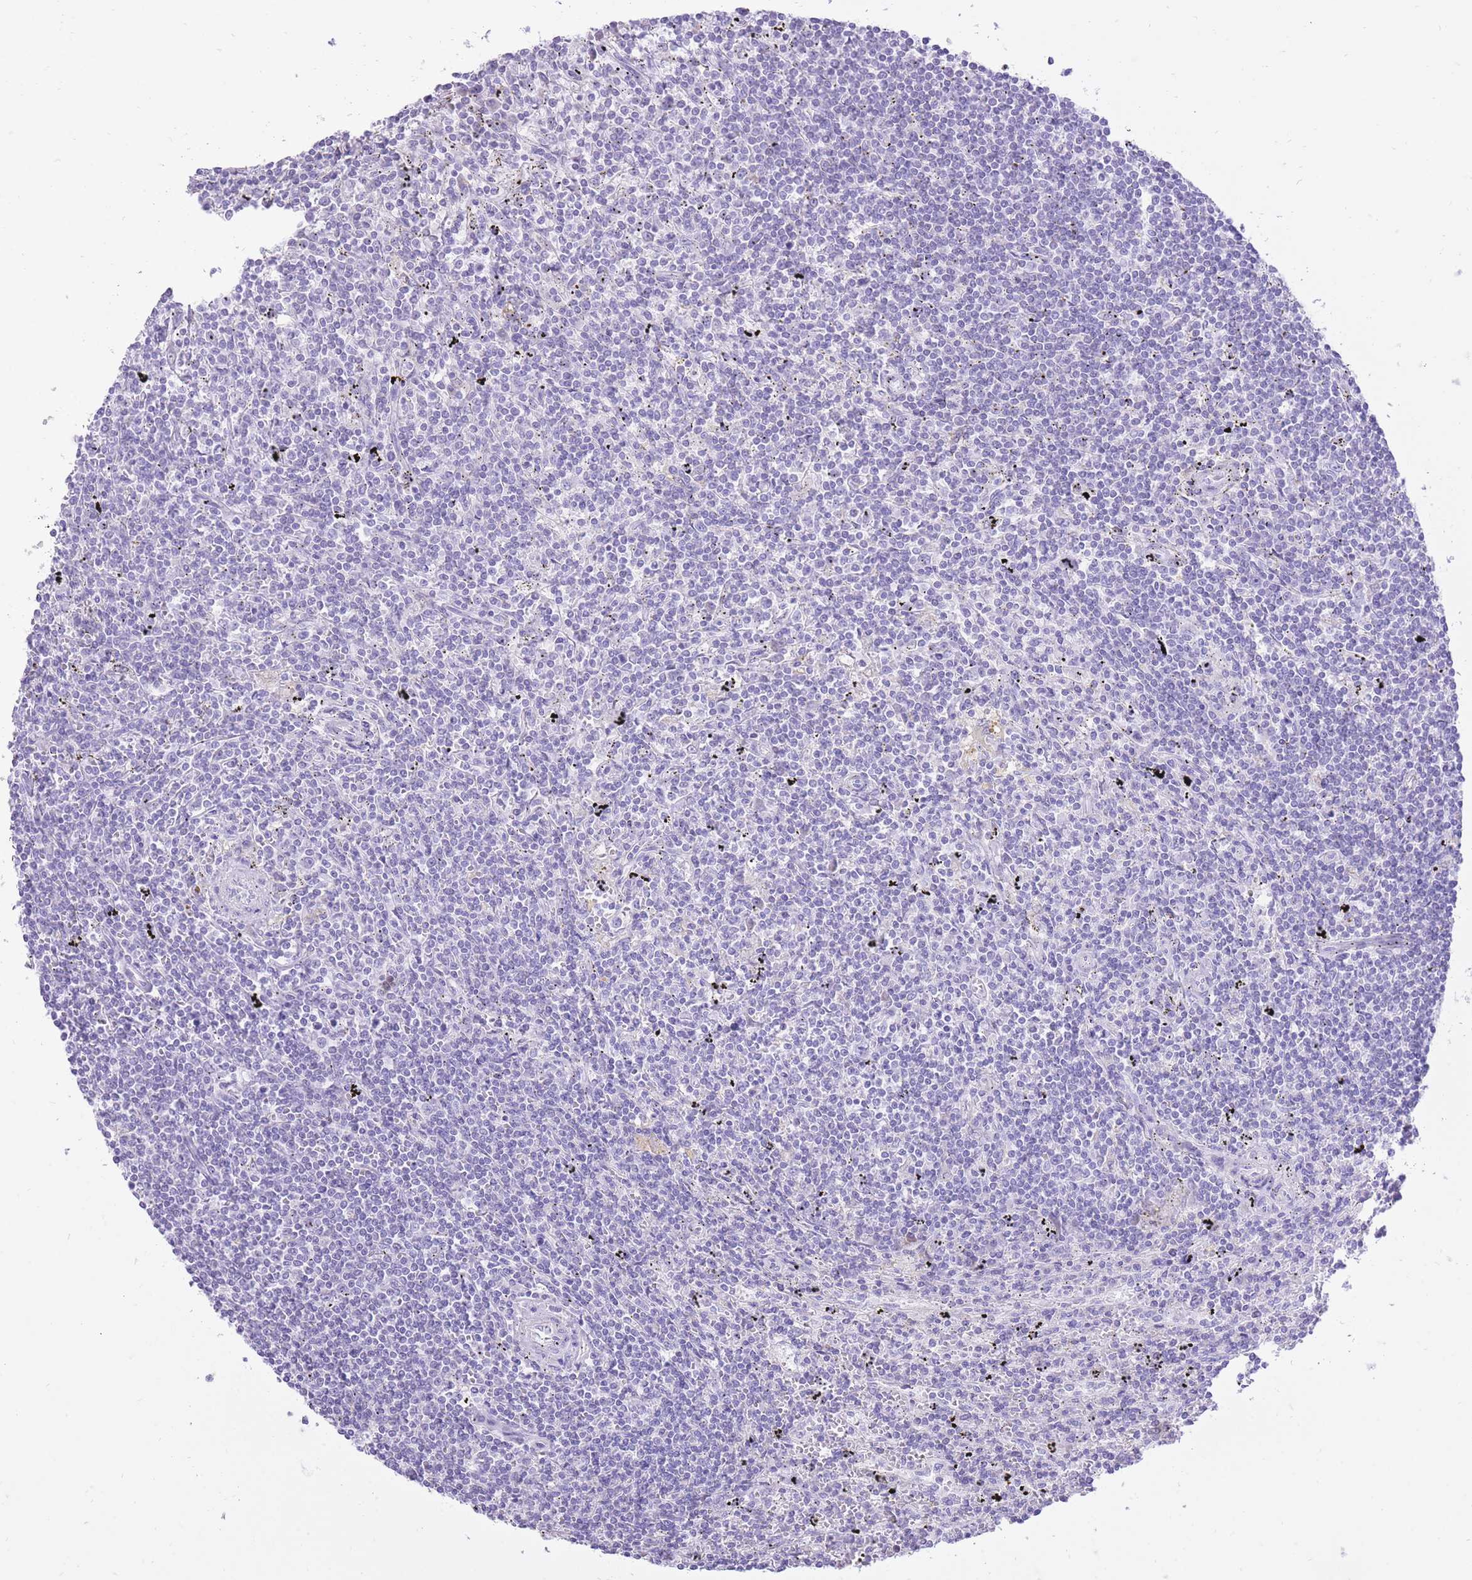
{"staining": {"intensity": "negative", "quantity": "none", "location": "none"}, "tissue": "lymphoma", "cell_type": "Tumor cells", "image_type": "cancer", "snomed": [{"axis": "morphology", "description": "Malignant lymphoma, non-Hodgkin's type, Low grade"}, {"axis": "topography", "description": "Spleen"}], "caption": "A high-resolution image shows IHC staining of low-grade malignant lymphoma, non-Hodgkin's type, which displays no significant expression in tumor cells.", "gene": "SLC4A4", "patient": {"sex": "male", "age": 76}}